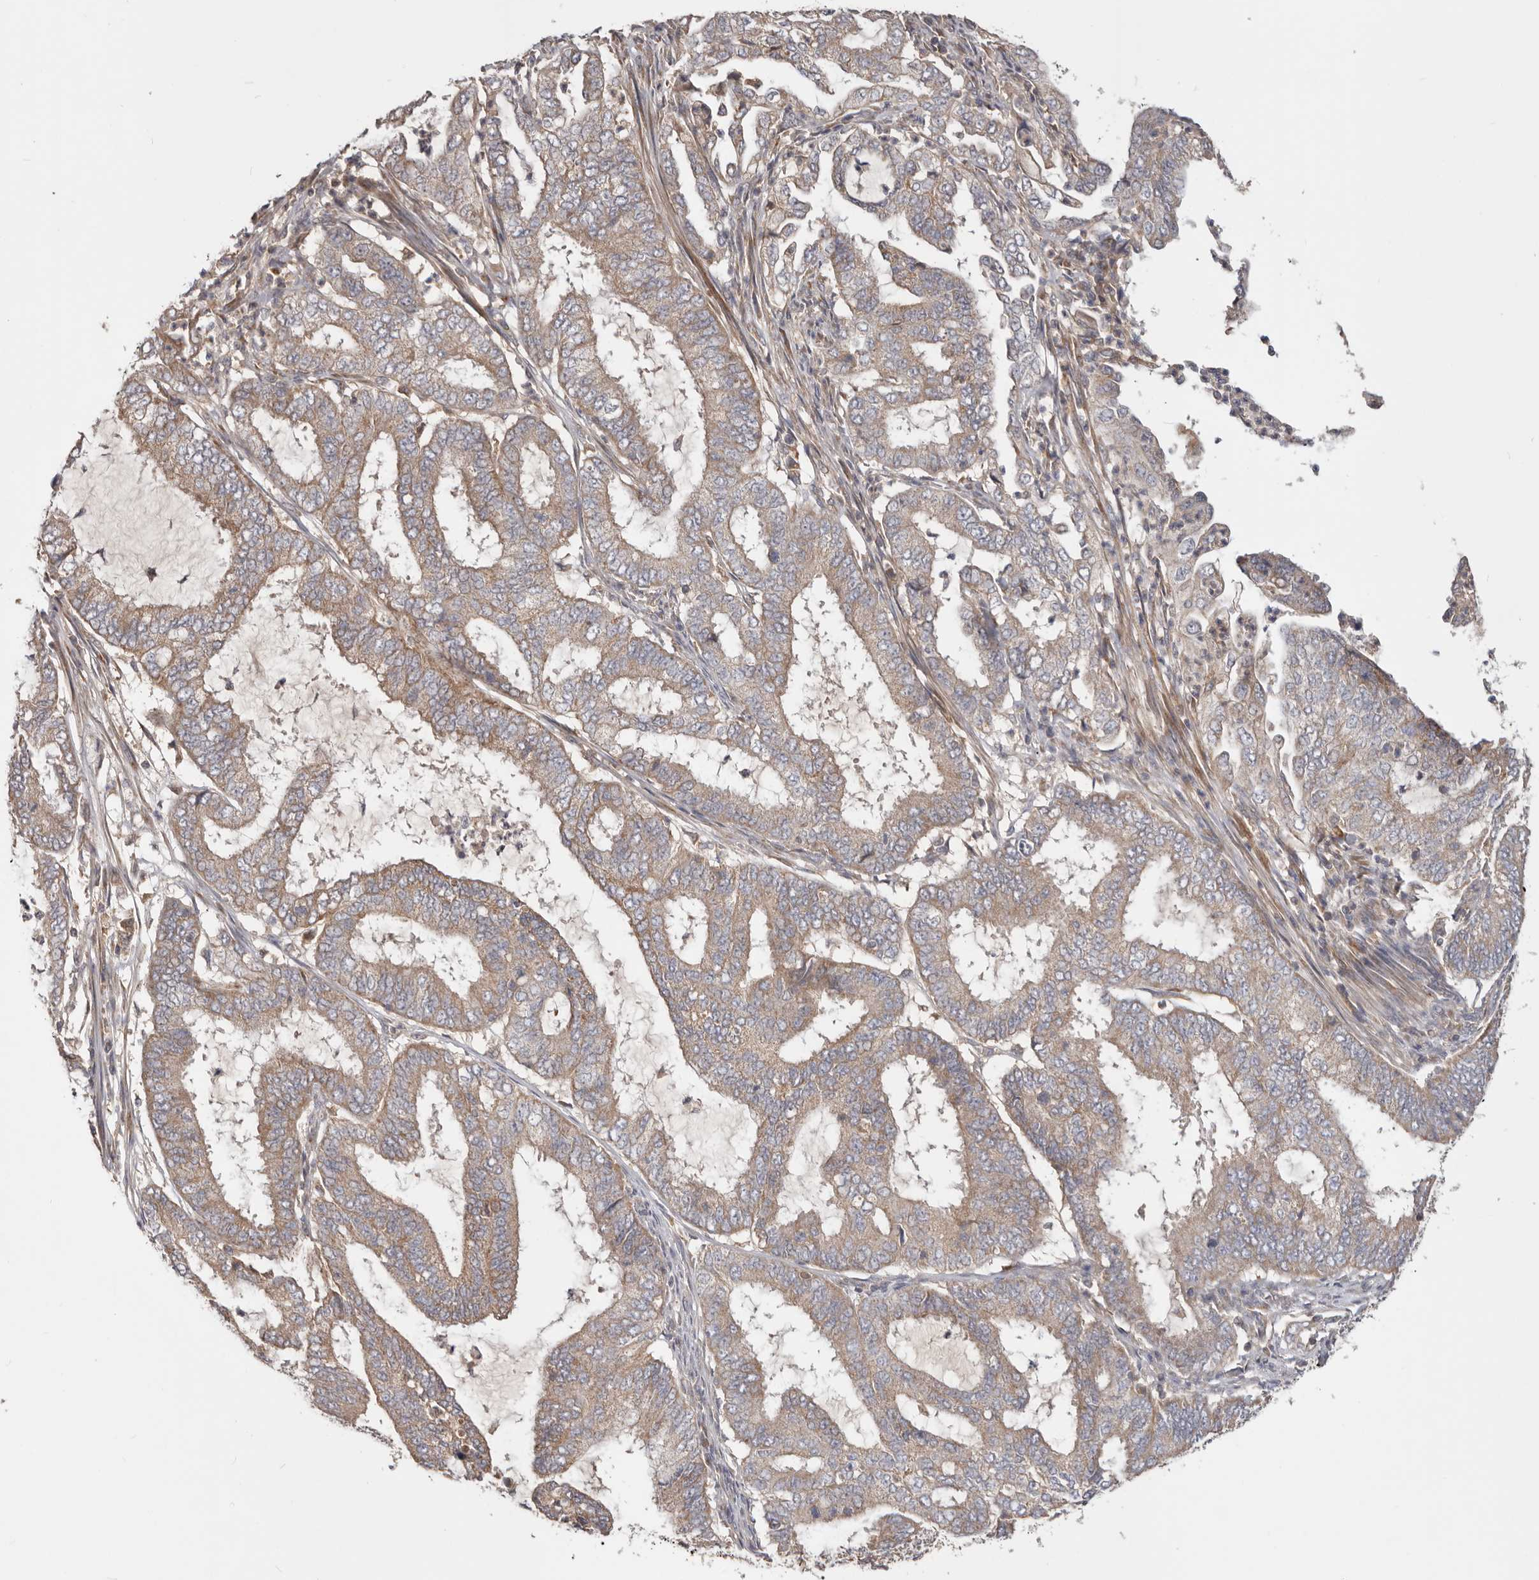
{"staining": {"intensity": "moderate", "quantity": ">75%", "location": "cytoplasmic/membranous"}, "tissue": "endometrial cancer", "cell_type": "Tumor cells", "image_type": "cancer", "snomed": [{"axis": "morphology", "description": "Adenocarcinoma, NOS"}, {"axis": "topography", "description": "Endometrium"}], "caption": "Endometrial adenocarcinoma stained with immunohistochemistry (IHC) shows moderate cytoplasmic/membranous positivity in approximately >75% of tumor cells. (DAB IHC, brown staining for protein, blue staining for nuclei).", "gene": "LRP6", "patient": {"sex": "female", "age": 51}}